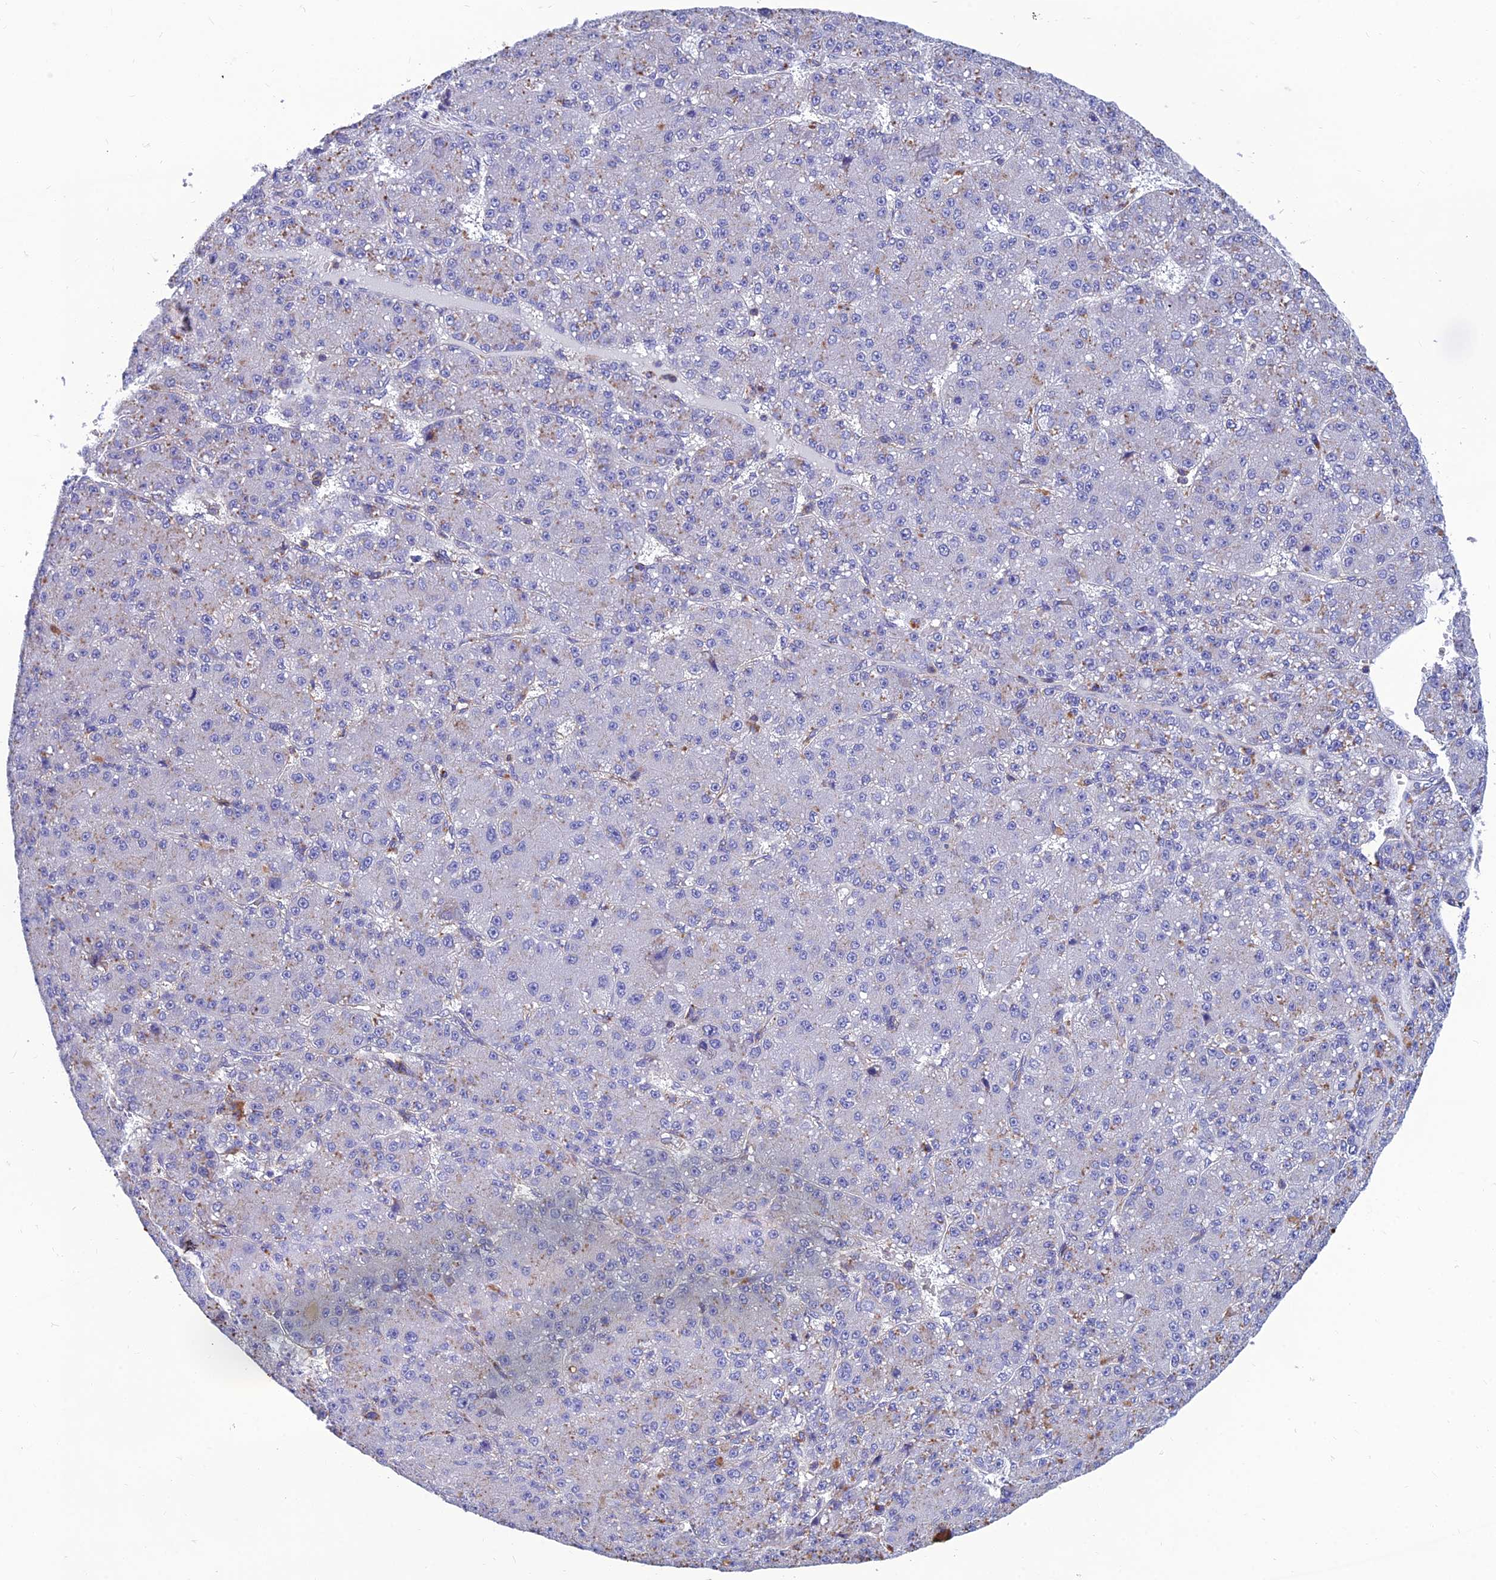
{"staining": {"intensity": "negative", "quantity": "none", "location": "none"}, "tissue": "liver cancer", "cell_type": "Tumor cells", "image_type": "cancer", "snomed": [{"axis": "morphology", "description": "Carcinoma, Hepatocellular, NOS"}, {"axis": "topography", "description": "Liver"}], "caption": "This is an IHC image of liver cancer. There is no expression in tumor cells.", "gene": "PPP1R18", "patient": {"sex": "male", "age": 67}}